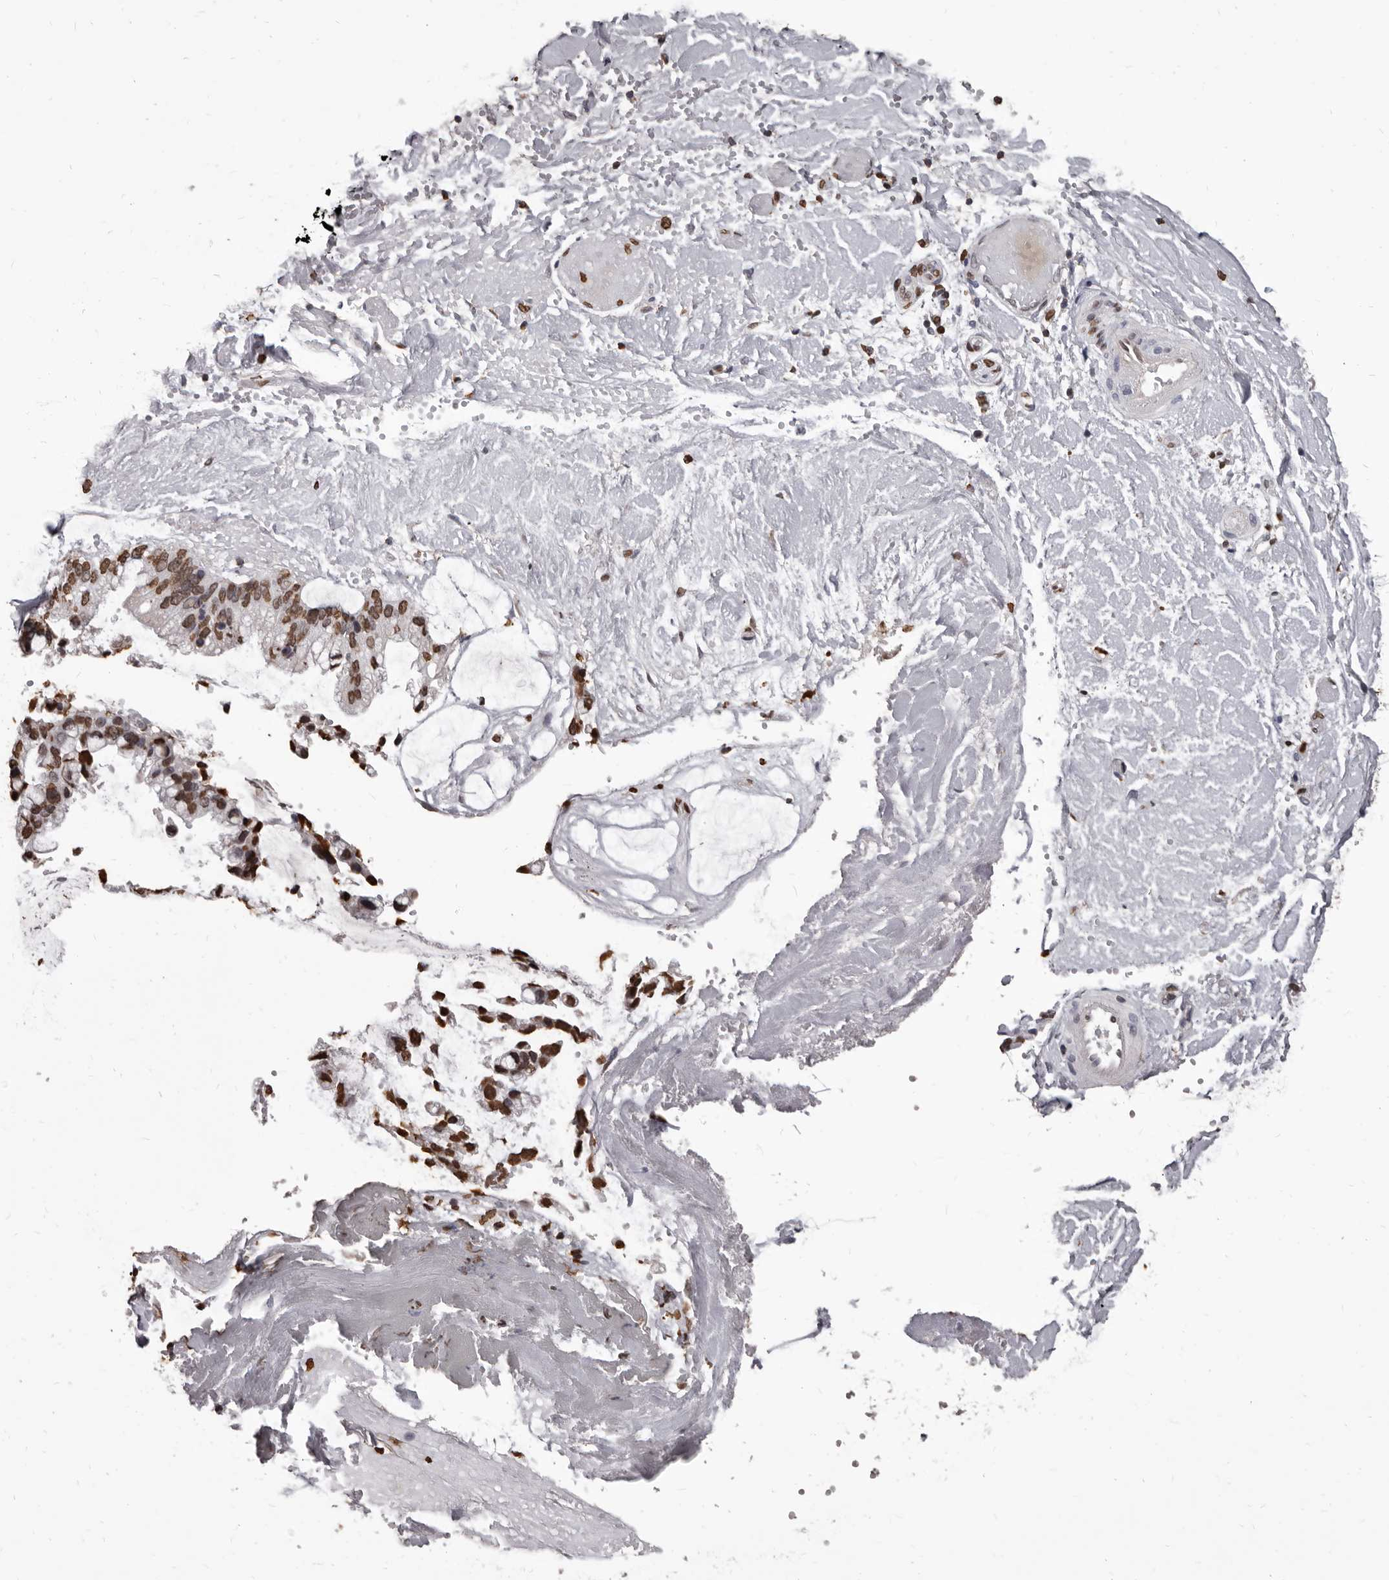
{"staining": {"intensity": "moderate", "quantity": ">75%", "location": "nuclear"}, "tissue": "ovarian cancer", "cell_type": "Tumor cells", "image_type": "cancer", "snomed": [{"axis": "morphology", "description": "Cystadenocarcinoma, mucinous, NOS"}, {"axis": "topography", "description": "Ovary"}], "caption": "A micrograph showing moderate nuclear expression in approximately >75% of tumor cells in ovarian cancer, as visualized by brown immunohistochemical staining.", "gene": "AHR", "patient": {"sex": "female", "age": 39}}